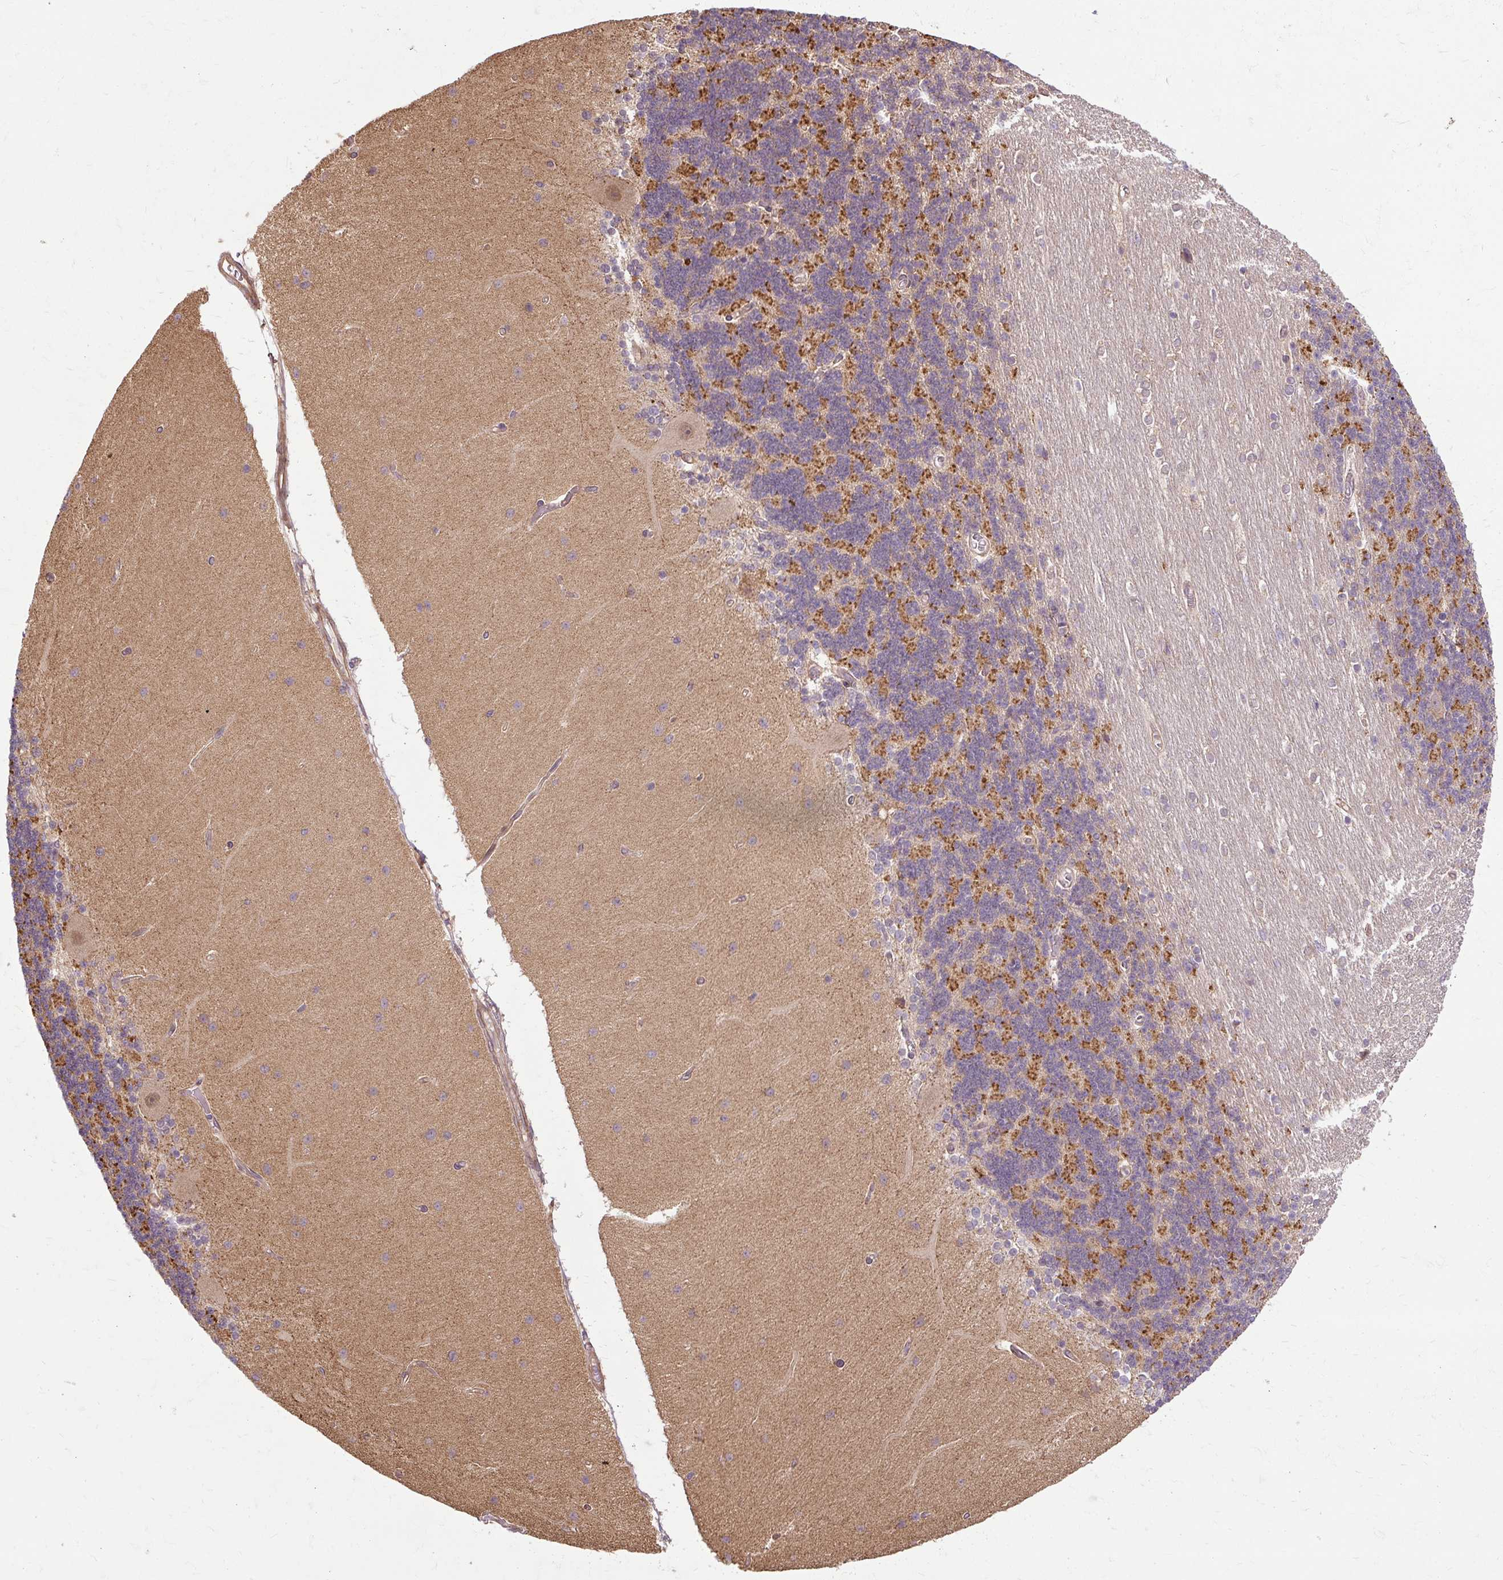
{"staining": {"intensity": "moderate", "quantity": "25%-75%", "location": "cytoplasmic/membranous"}, "tissue": "cerebellum", "cell_type": "Cells in granular layer", "image_type": "normal", "snomed": [{"axis": "morphology", "description": "Normal tissue, NOS"}, {"axis": "topography", "description": "Cerebellum"}], "caption": "High-magnification brightfield microscopy of unremarkable cerebellum stained with DAB (3,3'-diaminobenzidine) (brown) and counterstained with hematoxylin (blue). cells in granular layer exhibit moderate cytoplasmic/membranous expression is seen in approximately25%-75% of cells. The protein is stained brown, and the nuclei are stained in blue (DAB (3,3'-diaminobenzidine) IHC with brightfield microscopy, high magnification).", "gene": "FLRT1", "patient": {"sex": "female", "age": 54}}